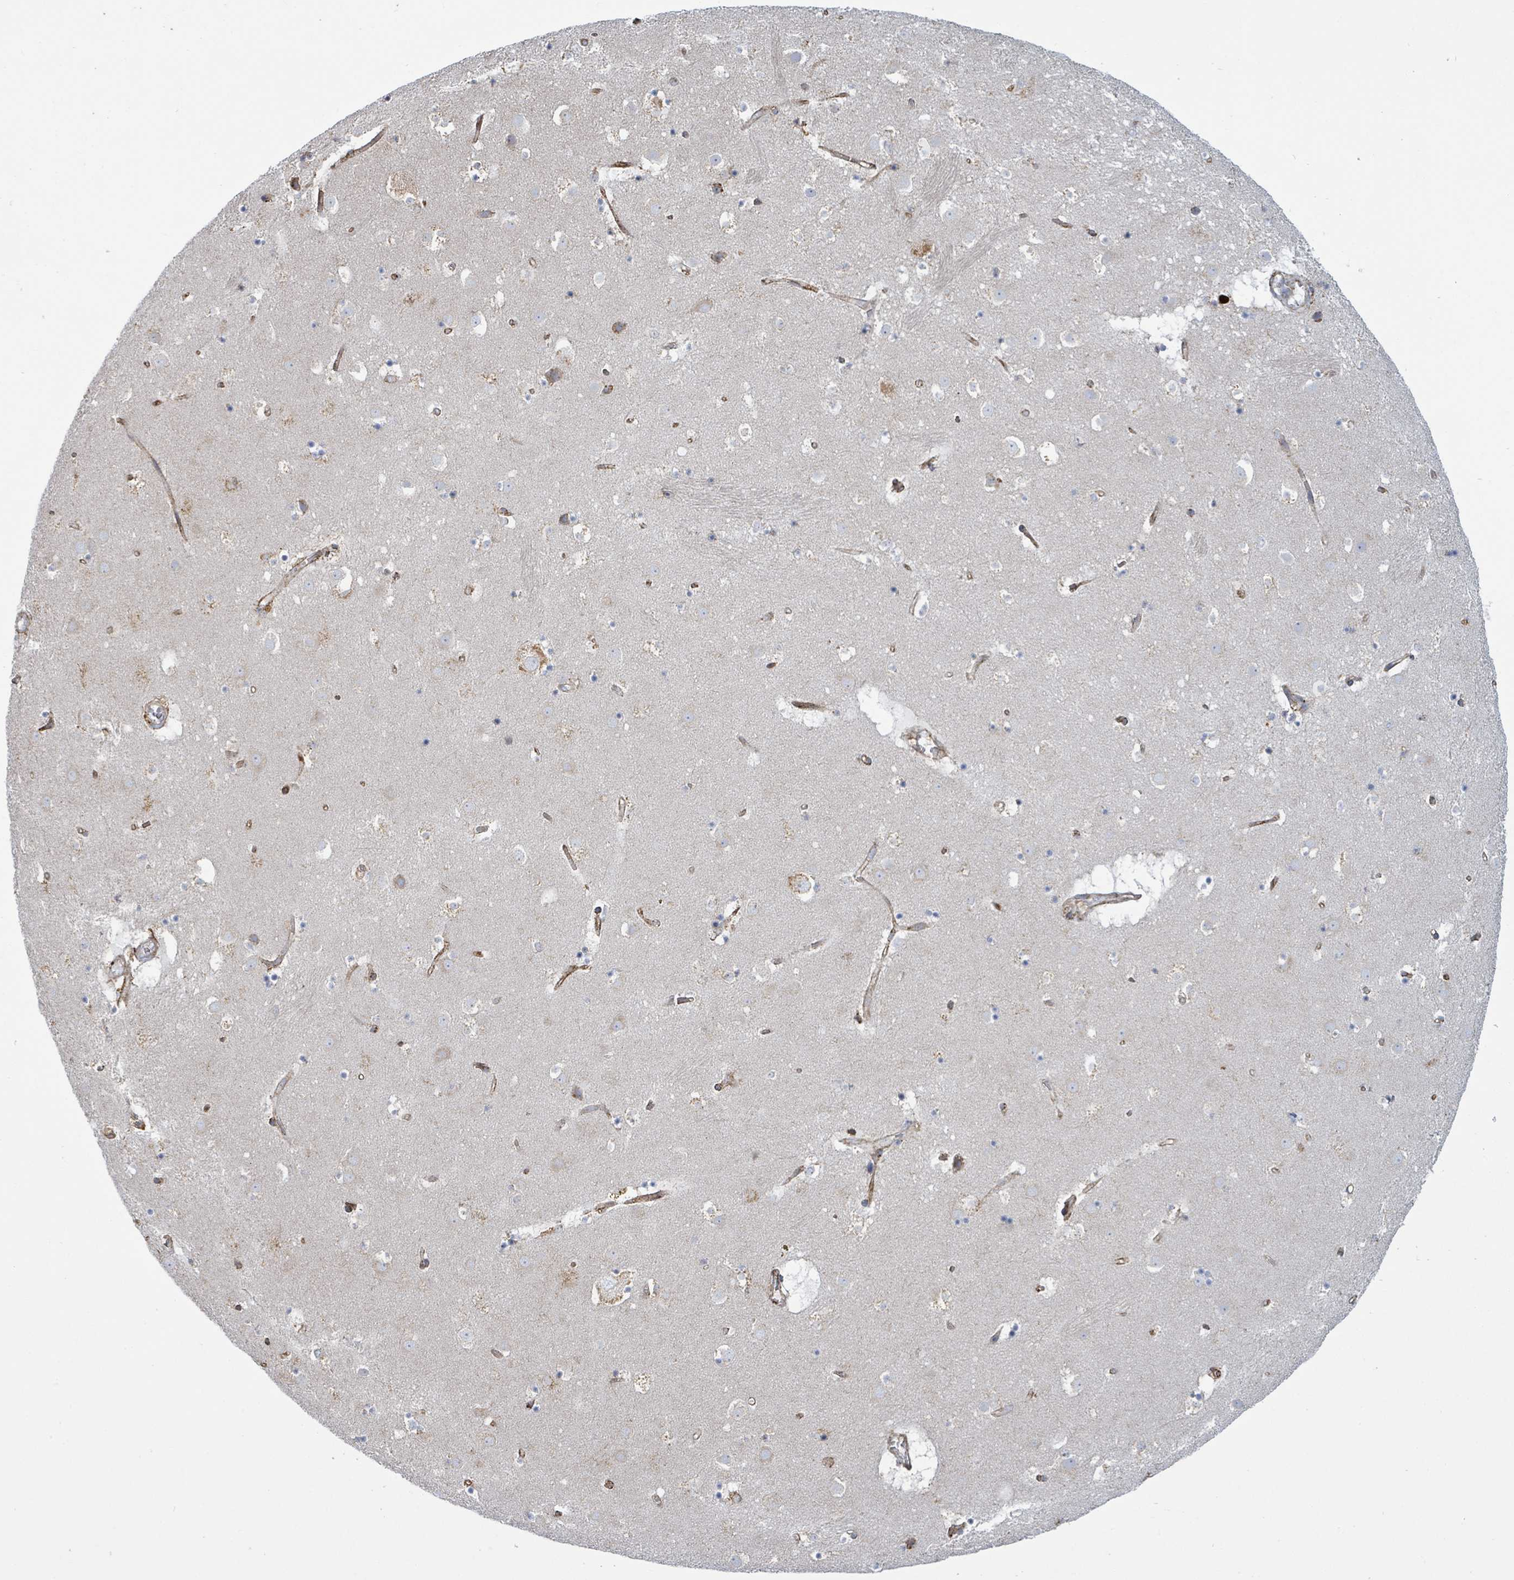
{"staining": {"intensity": "moderate", "quantity": "<25%", "location": "cytoplasmic/membranous"}, "tissue": "caudate", "cell_type": "Glial cells", "image_type": "normal", "snomed": [{"axis": "morphology", "description": "Normal tissue, NOS"}, {"axis": "topography", "description": "Lateral ventricle wall"}], "caption": "Immunohistochemistry micrograph of benign caudate: caudate stained using immunohistochemistry exhibits low levels of moderate protein expression localized specifically in the cytoplasmic/membranous of glial cells, appearing as a cytoplasmic/membranous brown color.", "gene": "RFPL4AL1", "patient": {"sex": "male", "age": 58}}